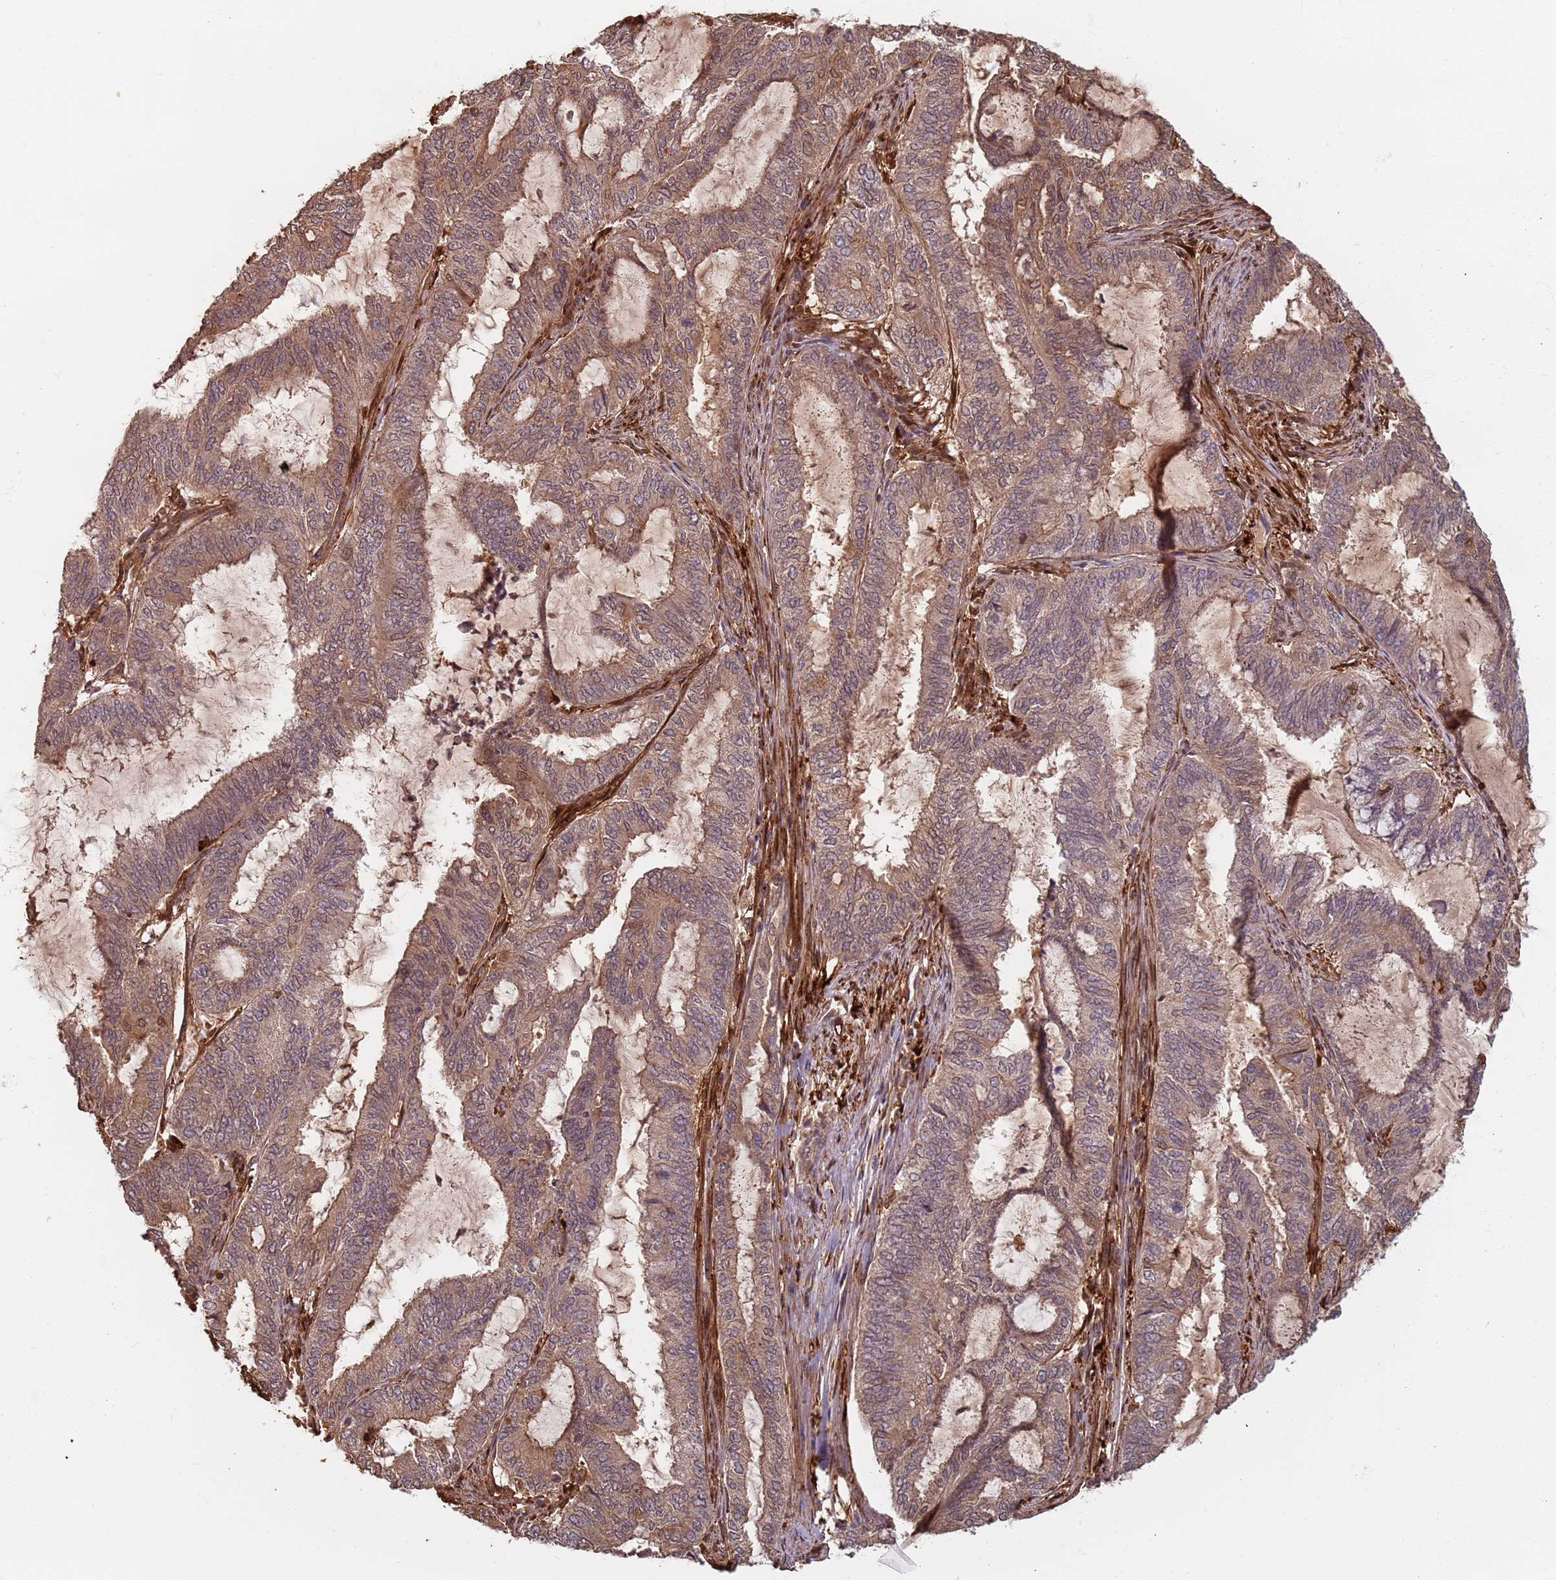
{"staining": {"intensity": "weak", "quantity": ">75%", "location": "cytoplasmic/membranous"}, "tissue": "endometrial cancer", "cell_type": "Tumor cells", "image_type": "cancer", "snomed": [{"axis": "morphology", "description": "Adenocarcinoma, NOS"}, {"axis": "topography", "description": "Endometrium"}], "caption": "Endometrial cancer (adenocarcinoma) tissue displays weak cytoplasmic/membranous positivity in about >75% of tumor cells, visualized by immunohistochemistry.", "gene": "SDCCAG8", "patient": {"sex": "female", "age": 51}}